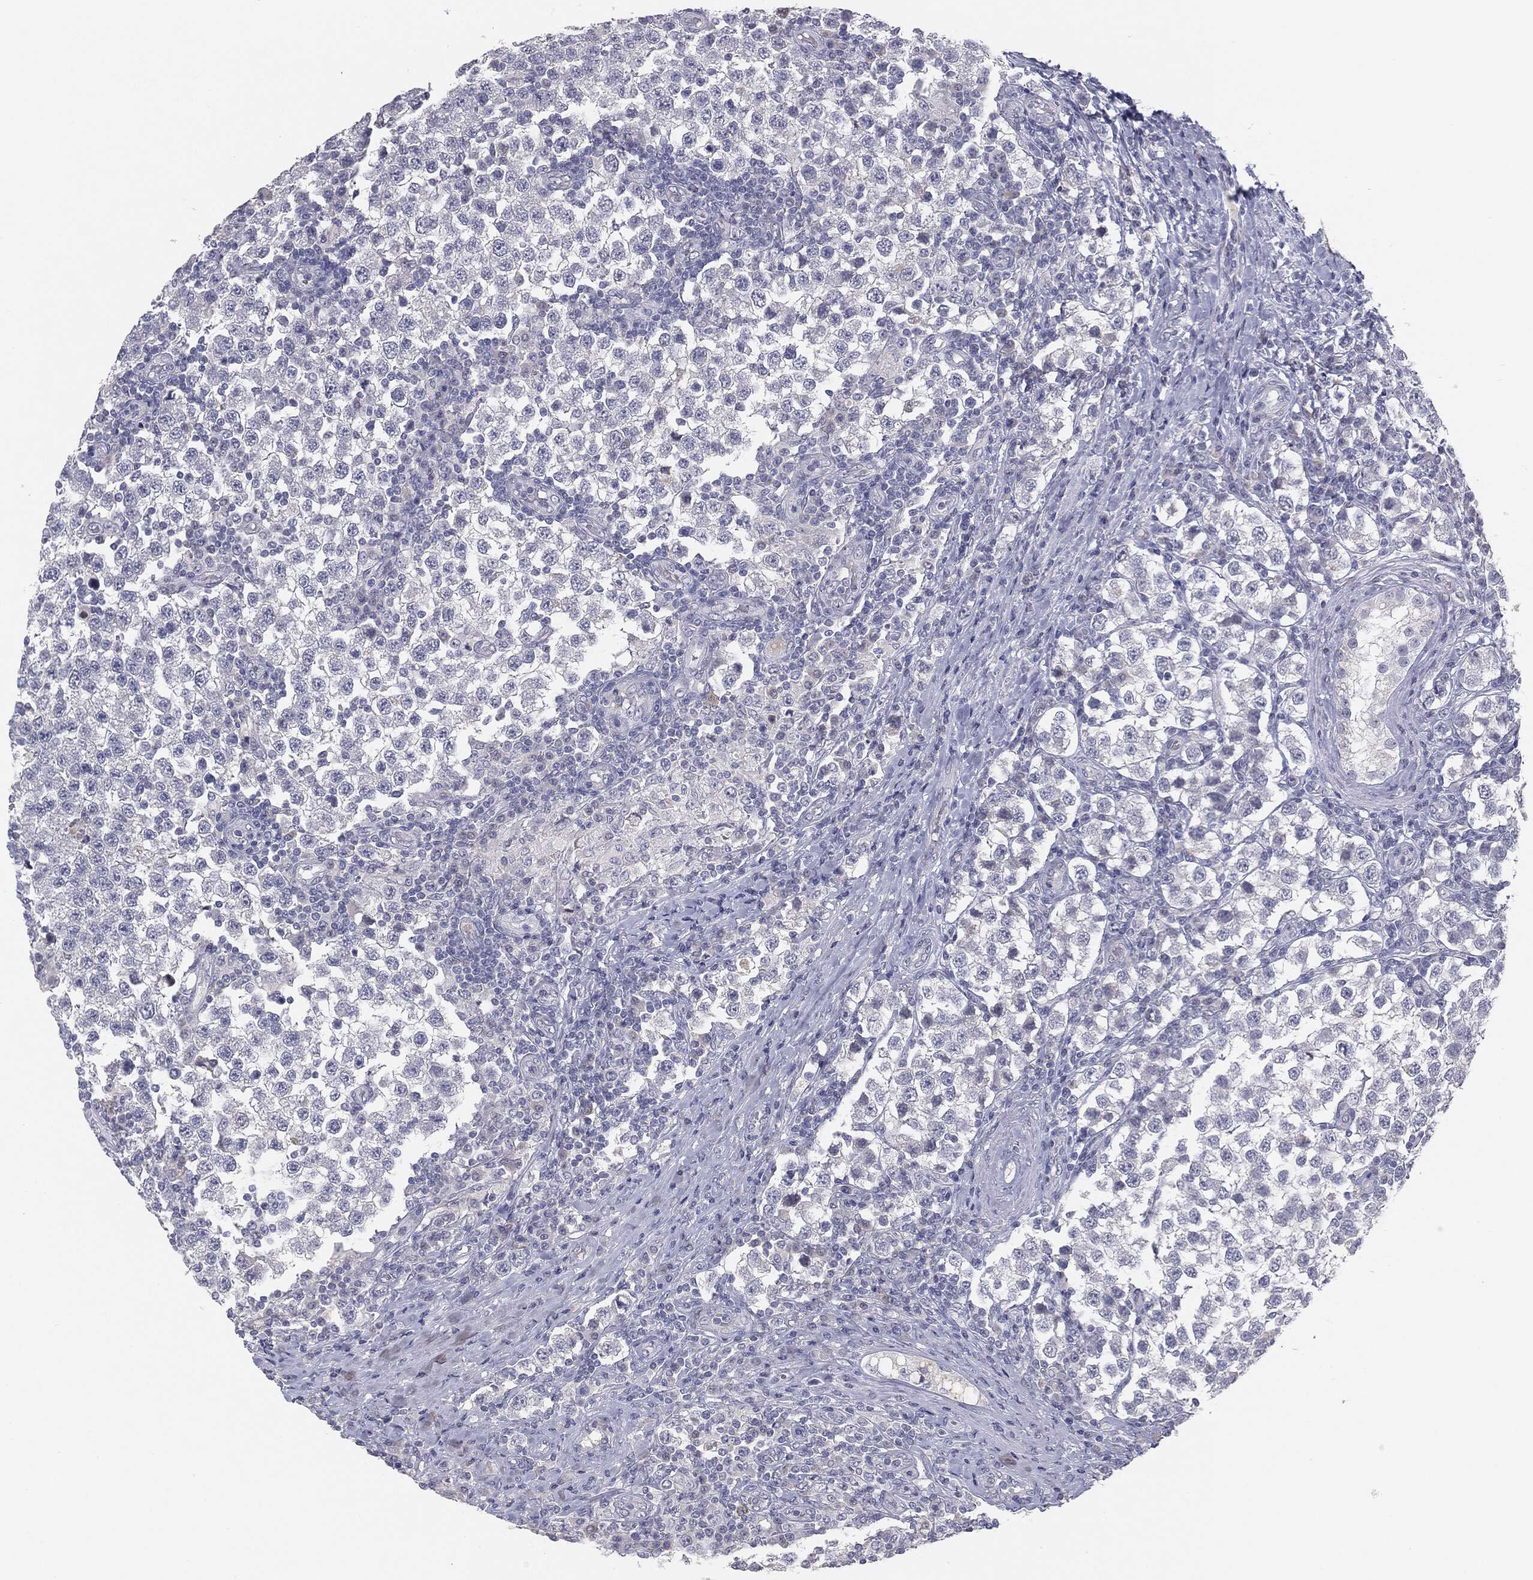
{"staining": {"intensity": "negative", "quantity": "none", "location": "none"}, "tissue": "testis cancer", "cell_type": "Tumor cells", "image_type": "cancer", "snomed": [{"axis": "morphology", "description": "Seminoma, NOS"}, {"axis": "topography", "description": "Testis"}], "caption": "A high-resolution histopathology image shows IHC staining of testis seminoma, which shows no significant staining in tumor cells. (IHC, brightfield microscopy, high magnification).", "gene": "MUC1", "patient": {"sex": "male", "age": 34}}